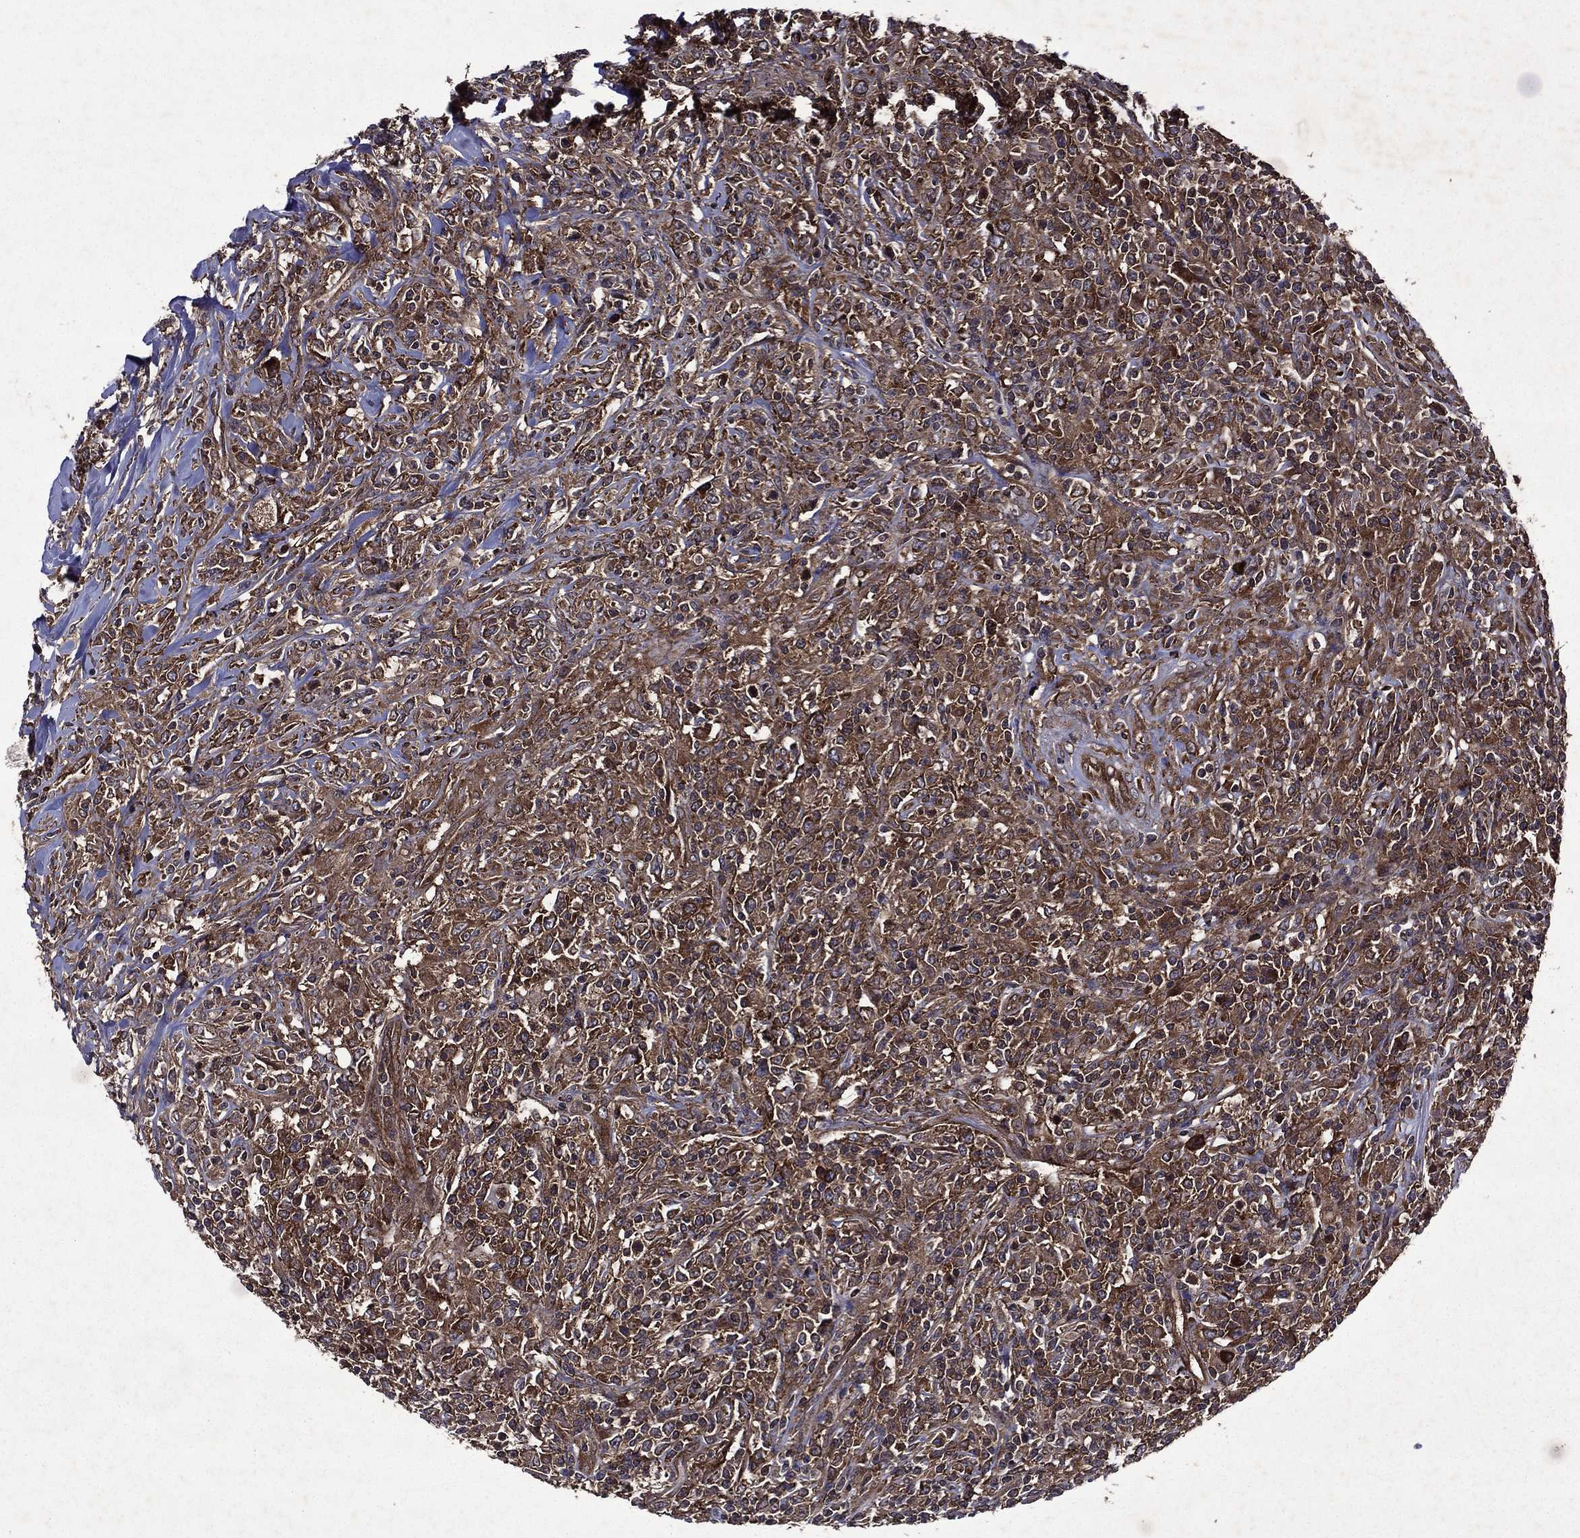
{"staining": {"intensity": "moderate", "quantity": ">75%", "location": "cytoplasmic/membranous"}, "tissue": "lymphoma", "cell_type": "Tumor cells", "image_type": "cancer", "snomed": [{"axis": "morphology", "description": "Malignant lymphoma, non-Hodgkin's type, High grade"}, {"axis": "topography", "description": "Lung"}], "caption": "Immunohistochemistry of malignant lymphoma, non-Hodgkin's type (high-grade) demonstrates medium levels of moderate cytoplasmic/membranous staining in about >75% of tumor cells.", "gene": "EIF2B4", "patient": {"sex": "male", "age": 79}}